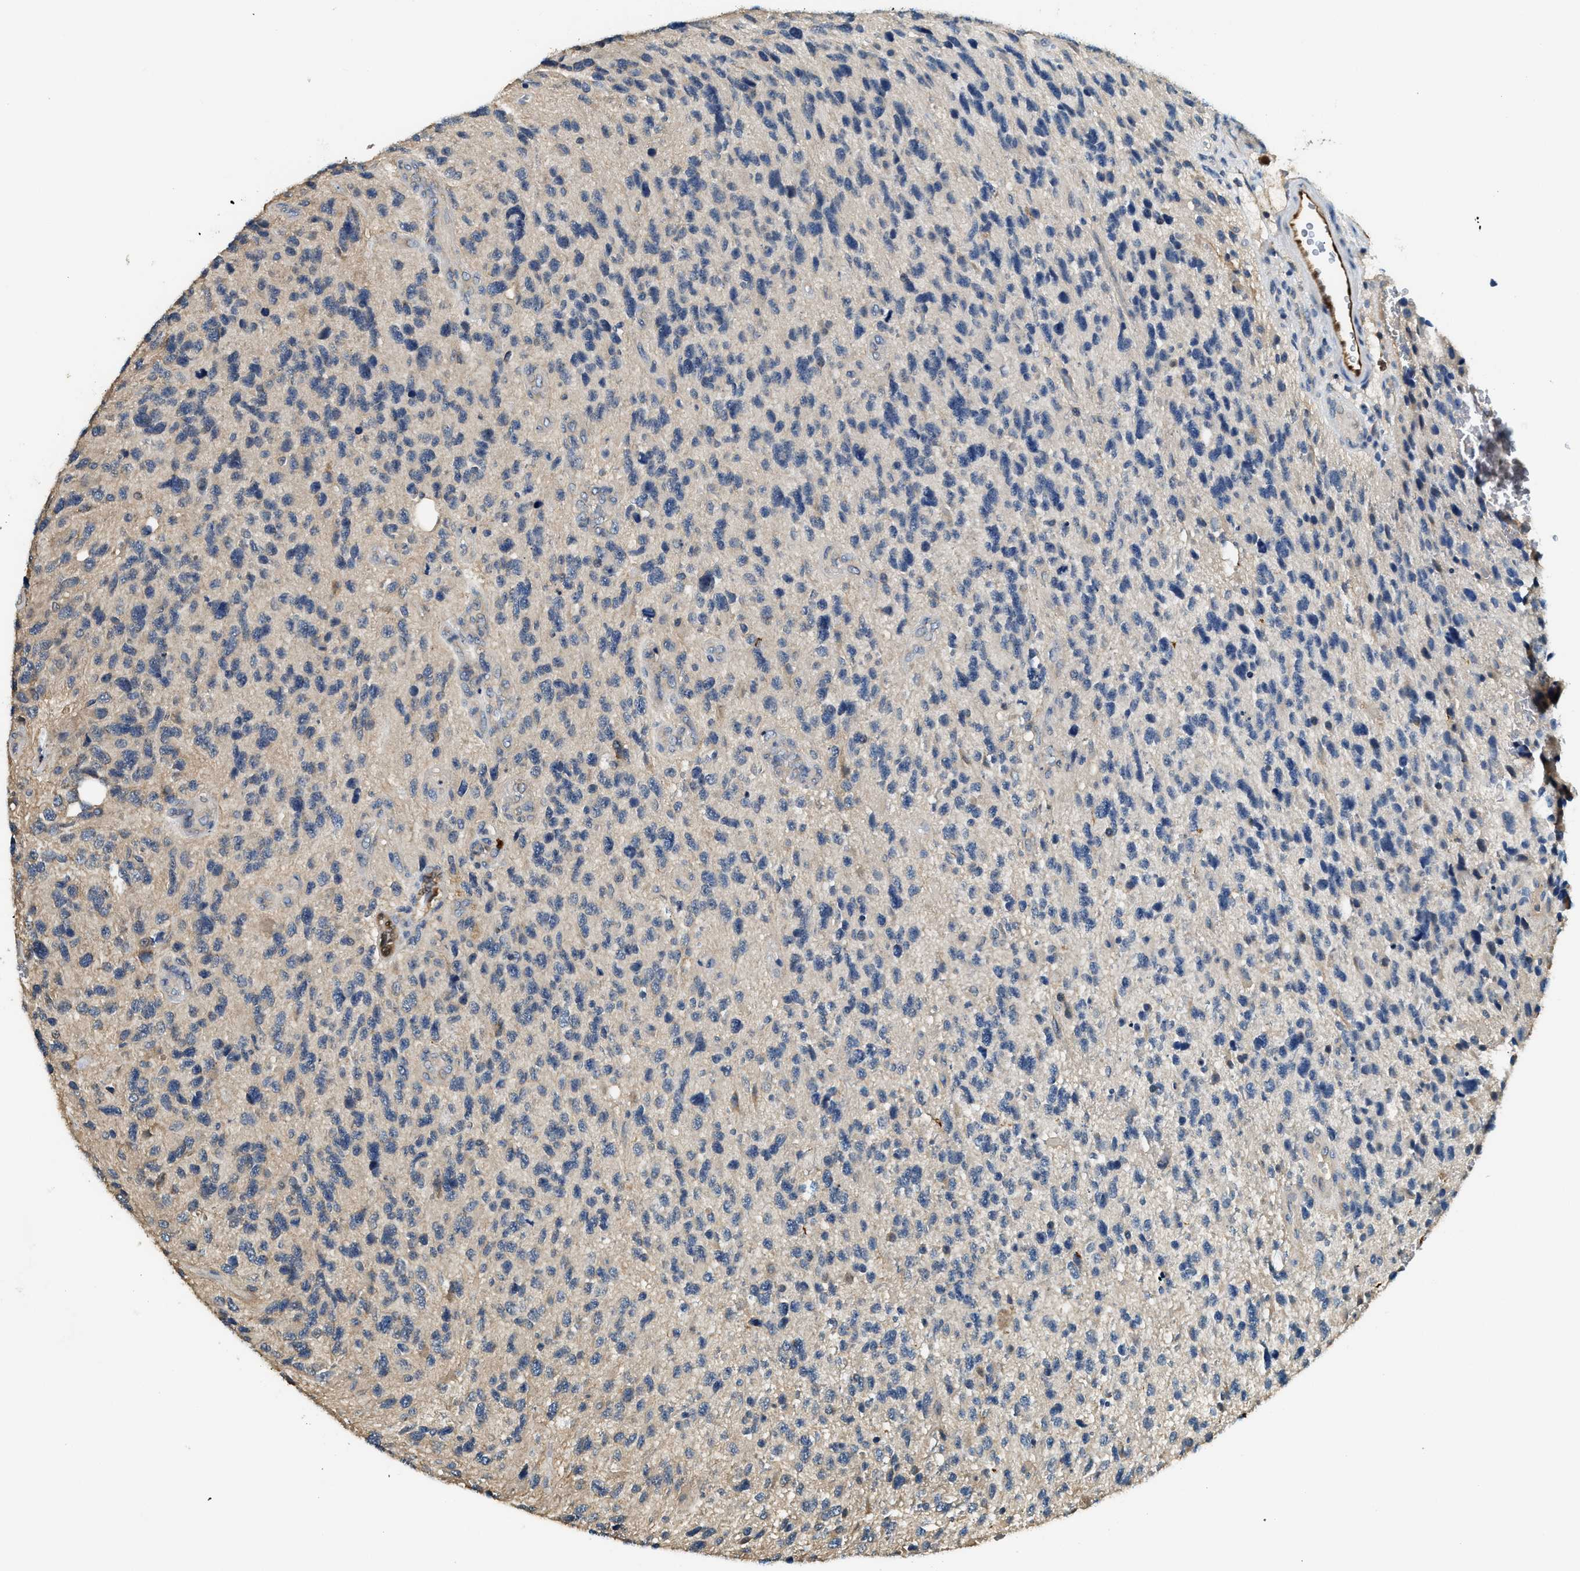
{"staining": {"intensity": "weak", "quantity": "<25%", "location": "cytoplasmic/membranous"}, "tissue": "glioma", "cell_type": "Tumor cells", "image_type": "cancer", "snomed": [{"axis": "morphology", "description": "Glioma, malignant, High grade"}, {"axis": "topography", "description": "Brain"}], "caption": "High power microscopy micrograph of an immunohistochemistry image of malignant glioma (high-grade), revealing no significant staining in tumor cells. Brightfield microscopy of immunohistochemistry stained with DAB (3,3'-diaminobenzidine) (brown) and hematoxylin (blue), captured at high magnification.", "gene": "ANXA3", "patient": {"sex": "female", "age": 58}}